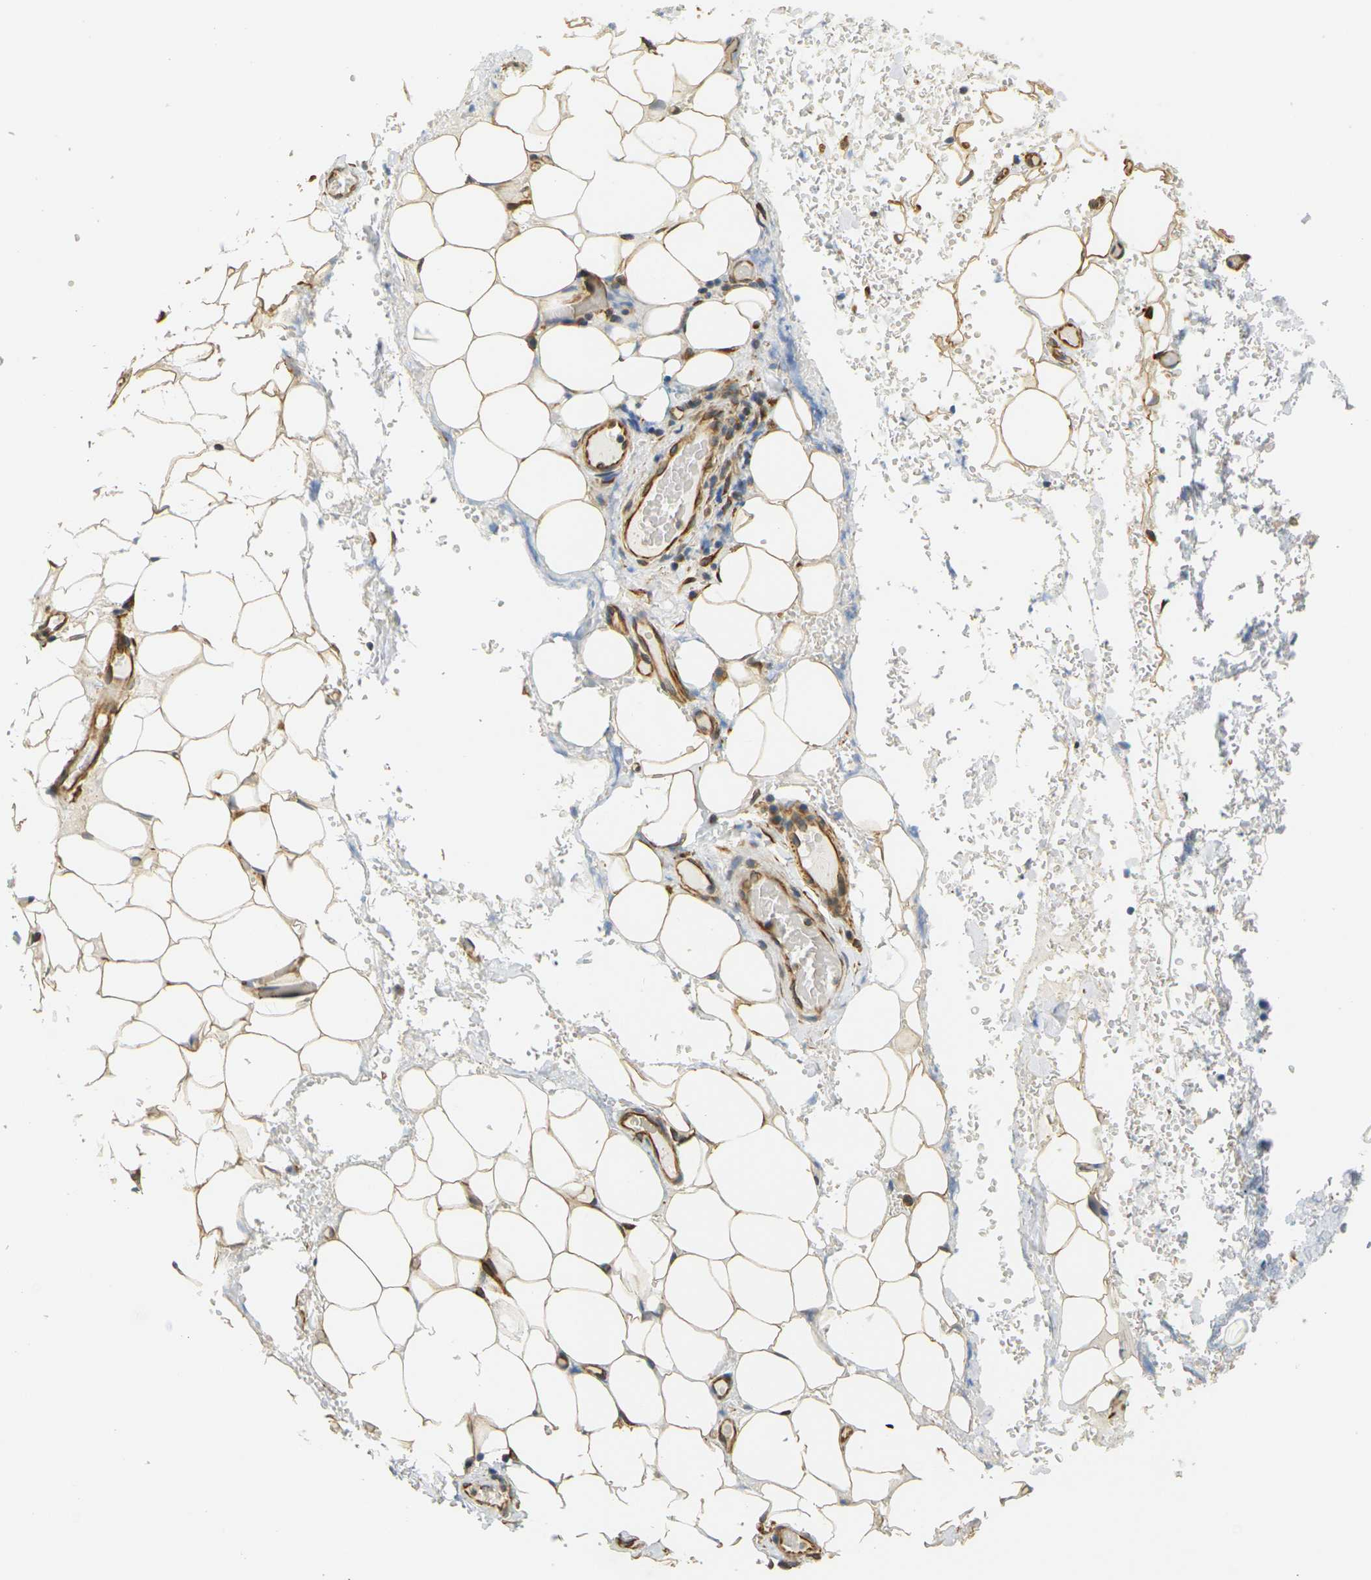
{"staining": {"intensity": "moderate", "quantity": "25%-75%", "location": "cytoplasmic/membranous"}, "tissue": "adipose tissue", "cell_type": "Adipocytes", "image_type": "normal", "snomed": [{"axis": "morphology", "description": "Normal tissue, NOS"}, {"axis": "morphology", "description": "Adenocarcinoma, NOS"}, {"axis": "topography", "description": "Esophagus"}], "caption": "An IHC histopathology image of normal tissue is shown. Protein staining in brown shows moderate cytoplasmic/membranous positivity in adipose tissue within adipocytes. Using DAB (3,3'-diaminobenzidine) (brown) and hematoxylin (blue) stains, captured at high magnification using brightfield microscopy.", "gene": "CYTH3", "patient": {"sex": "male", "age": 62}}